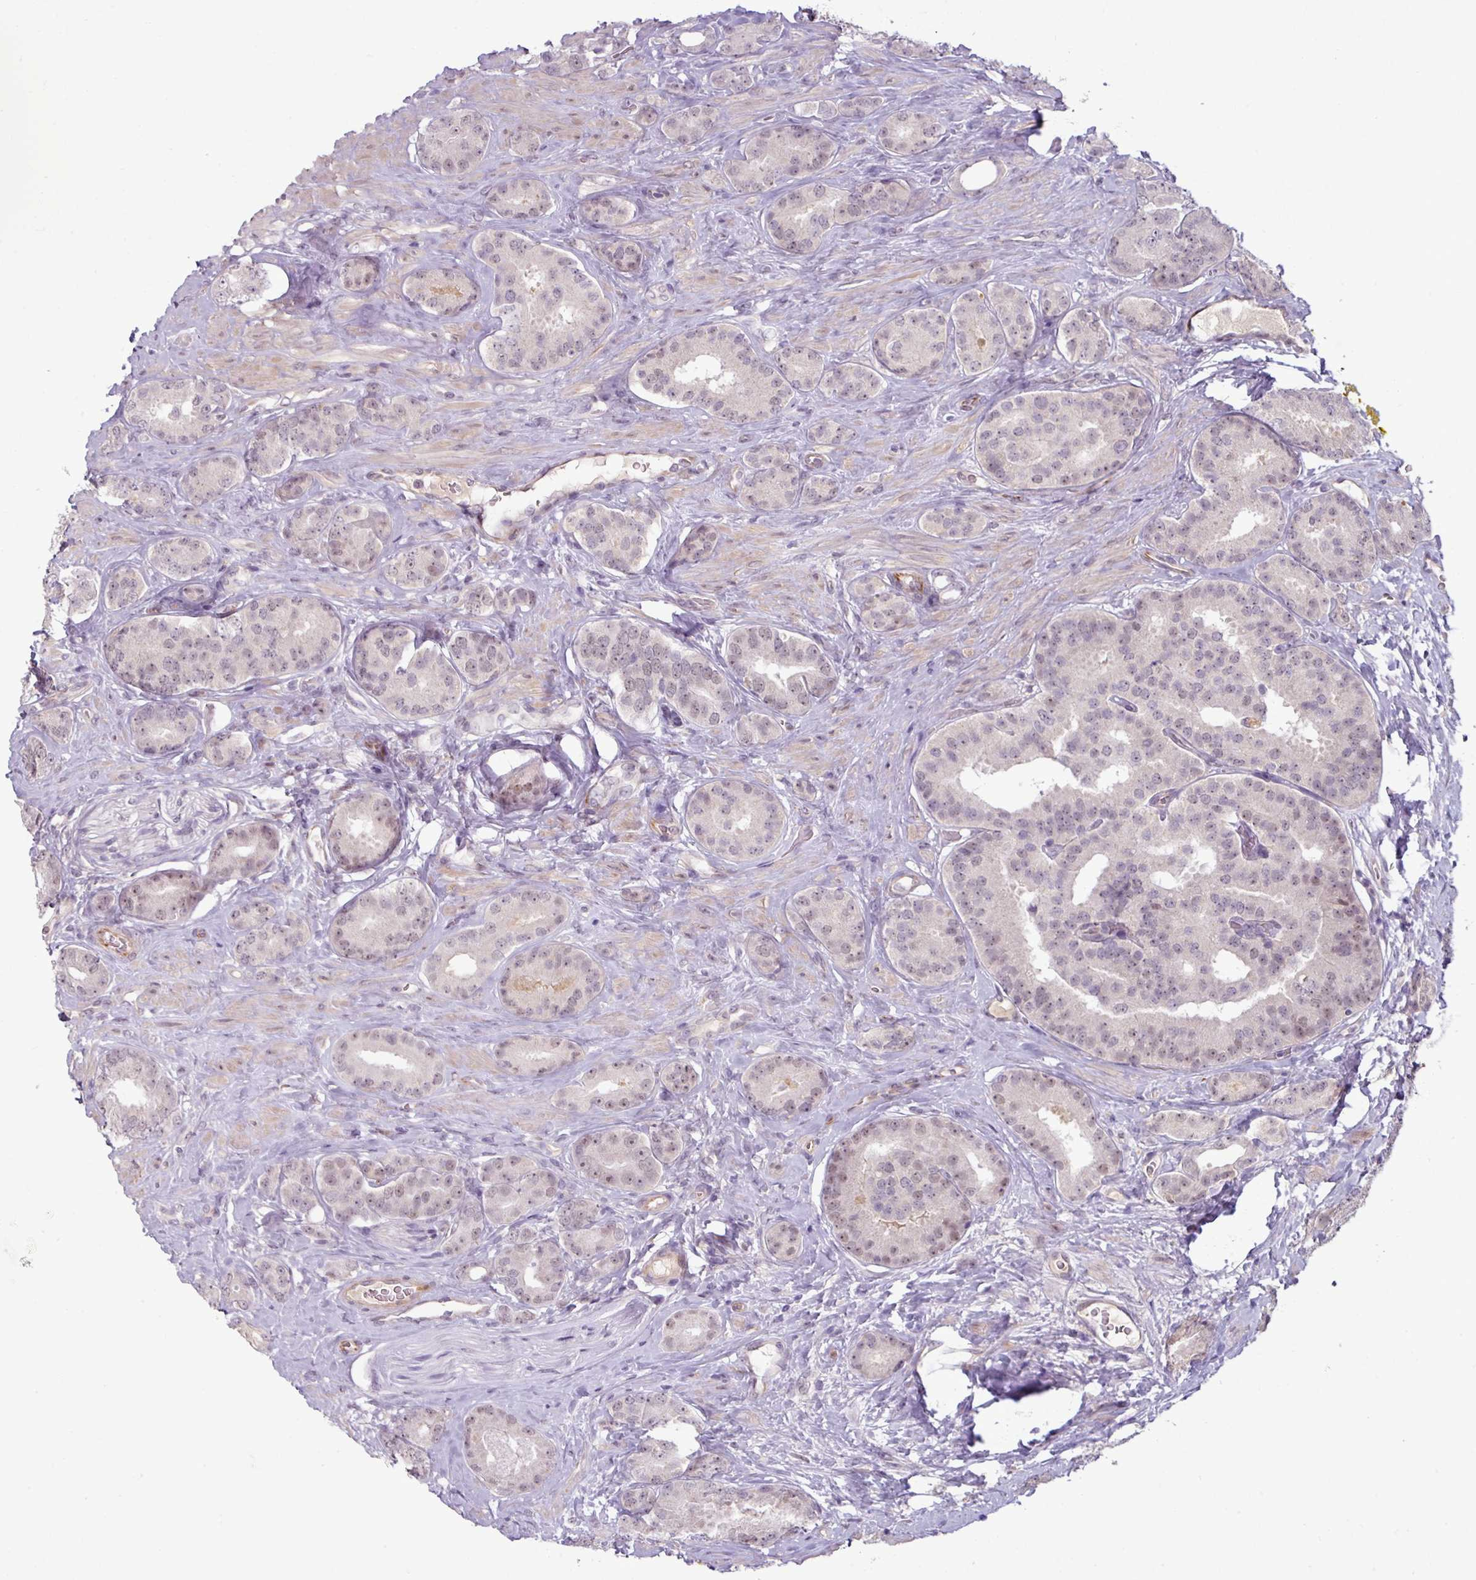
{"staining": {"intensity": "weak", "quantity": "25%-75%", "location": "nuclear"}, "tissue": "prostate cancer", "cell_type": "Tumor cells", "image_type": "cancer", "snomed": [{"axis": "morphology", "description": "Adenocarcinoma, High grade"}, {"axis": "topography", "description": "Prostate"}], "caption": "Protein analysis of adenocarcinoma (high-grade) (prostate) tissue displays weak nuclear staining in approximately 25%-75% of tumor cells.", "gene": "UVSSA", "patient": {"sex": "male", "age": 63}}